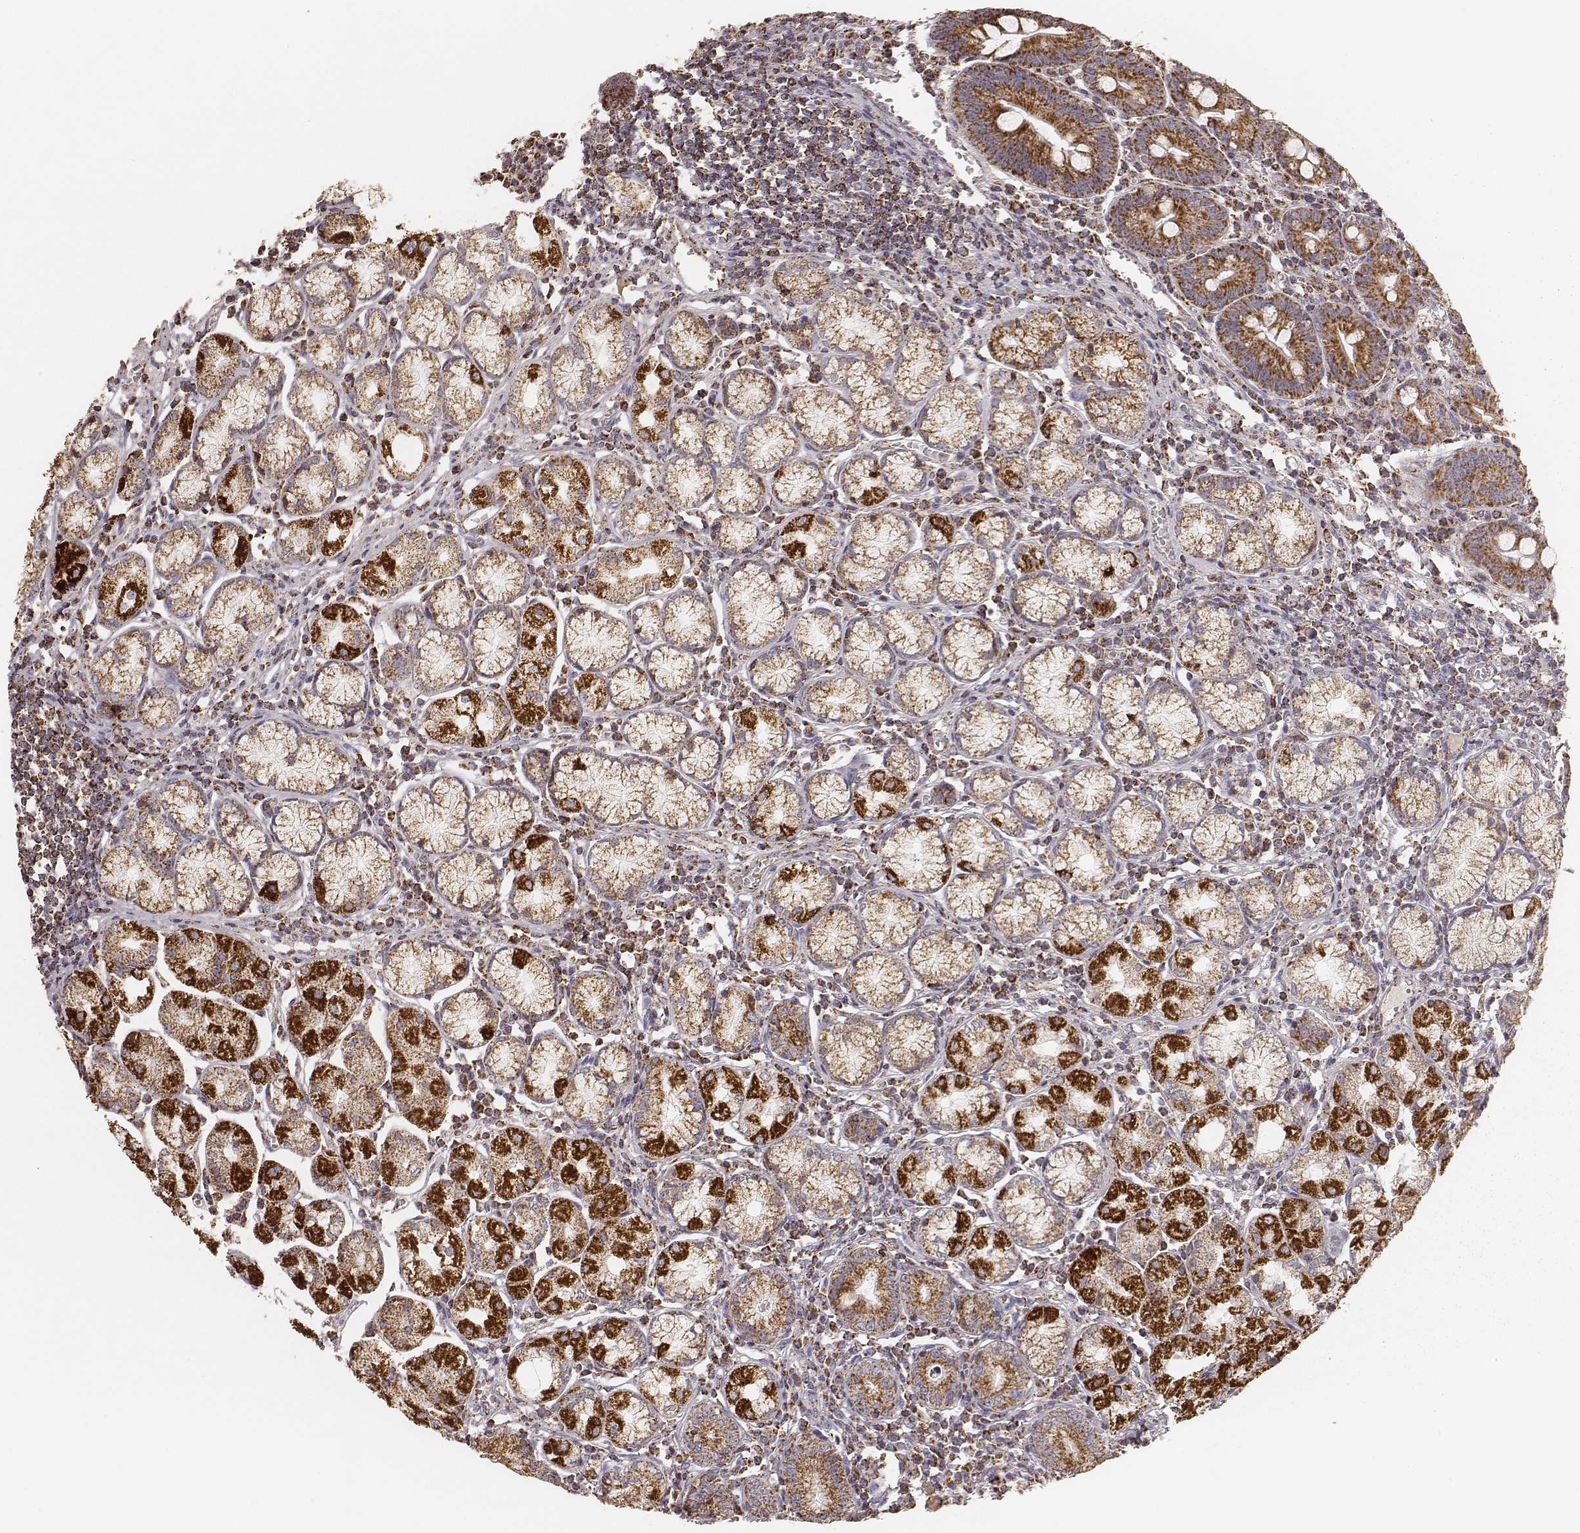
{"staining": {"intensity": "strong", "quantity": ">75%", "location": "cytoplasmic/membranous"}, "tissue": "stomach", "cell_type": "Glandular cells", "image_type": "normal", "snomed": [{"axis": "morphology", "description": "Normal tissue, NOS"}, {"axis": "topography", "description": "Stomach"}], "caption": "Strong cytoplasmic/membranous expression is appreciated in about >75% of glandular cells in benign stomach. (Stains: DAB (3,3'-diaminobenzidine) in brown, nuclei in blue, Microscopy: brightfield microscopy at high magnification).", "gene": "CS", "patient": {"sex": "male", "age": 55}}